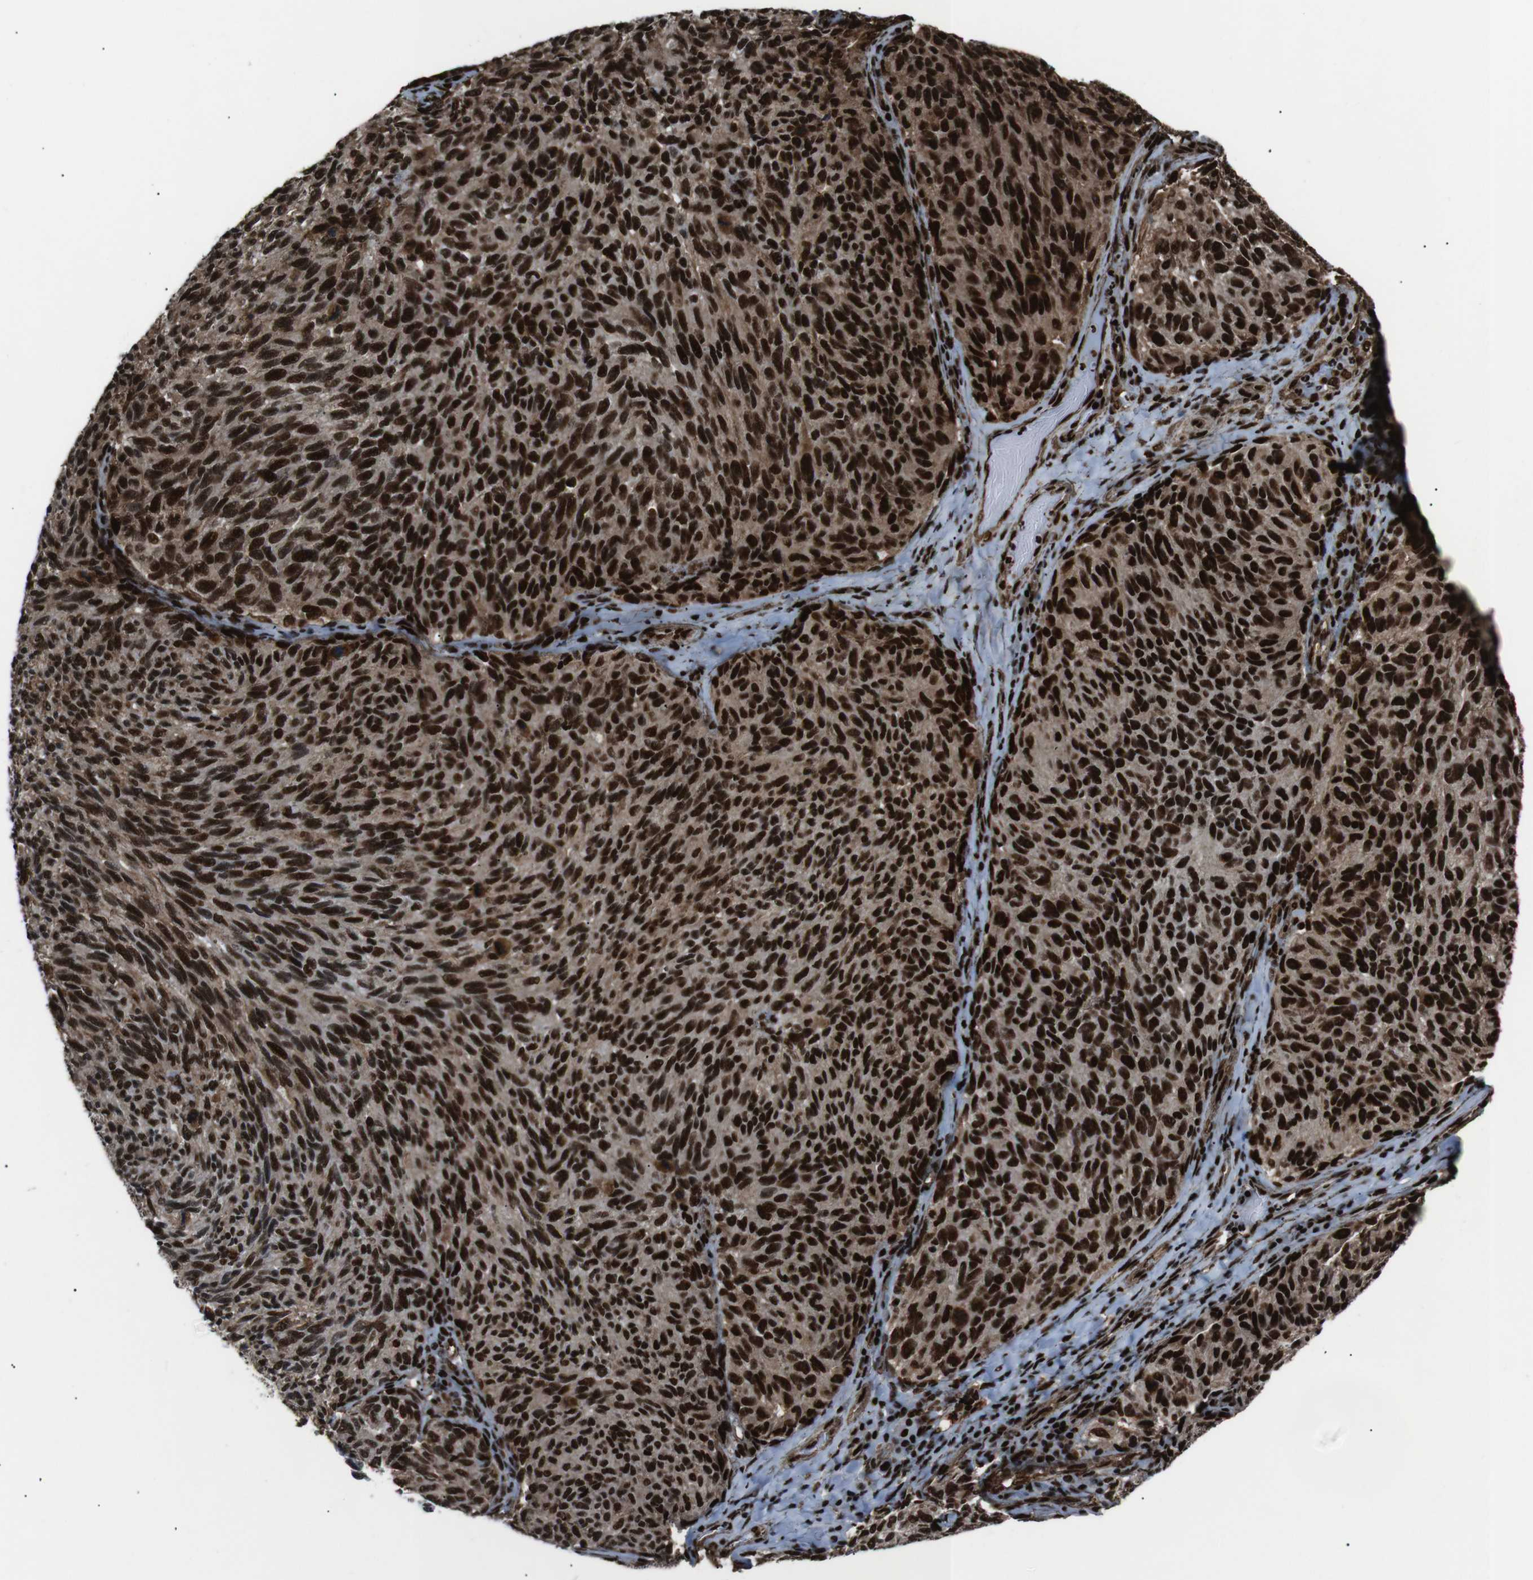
{"staining": {"intensity": "strong", "quantity": ">75%", "location": "cytoplasmic/membranous,nuclear"}, "tissue": "melanoma", "cell_type": "Tumor cells", "image_type": "cancer", "snomed": [{"axis": "morphology", "description": "Malignant melanoma, NOS"}, {"axis": "topography", "description": "Skin"}], "caption": "Melanoma was stained to show a protein in brown. There is high levels of strong cytoplasmic/membranous and nuclear positivity in approximately >75% of tumor cells.", "gene": "HNRNPU", "patient": {"sex": "female", "age": 73}}